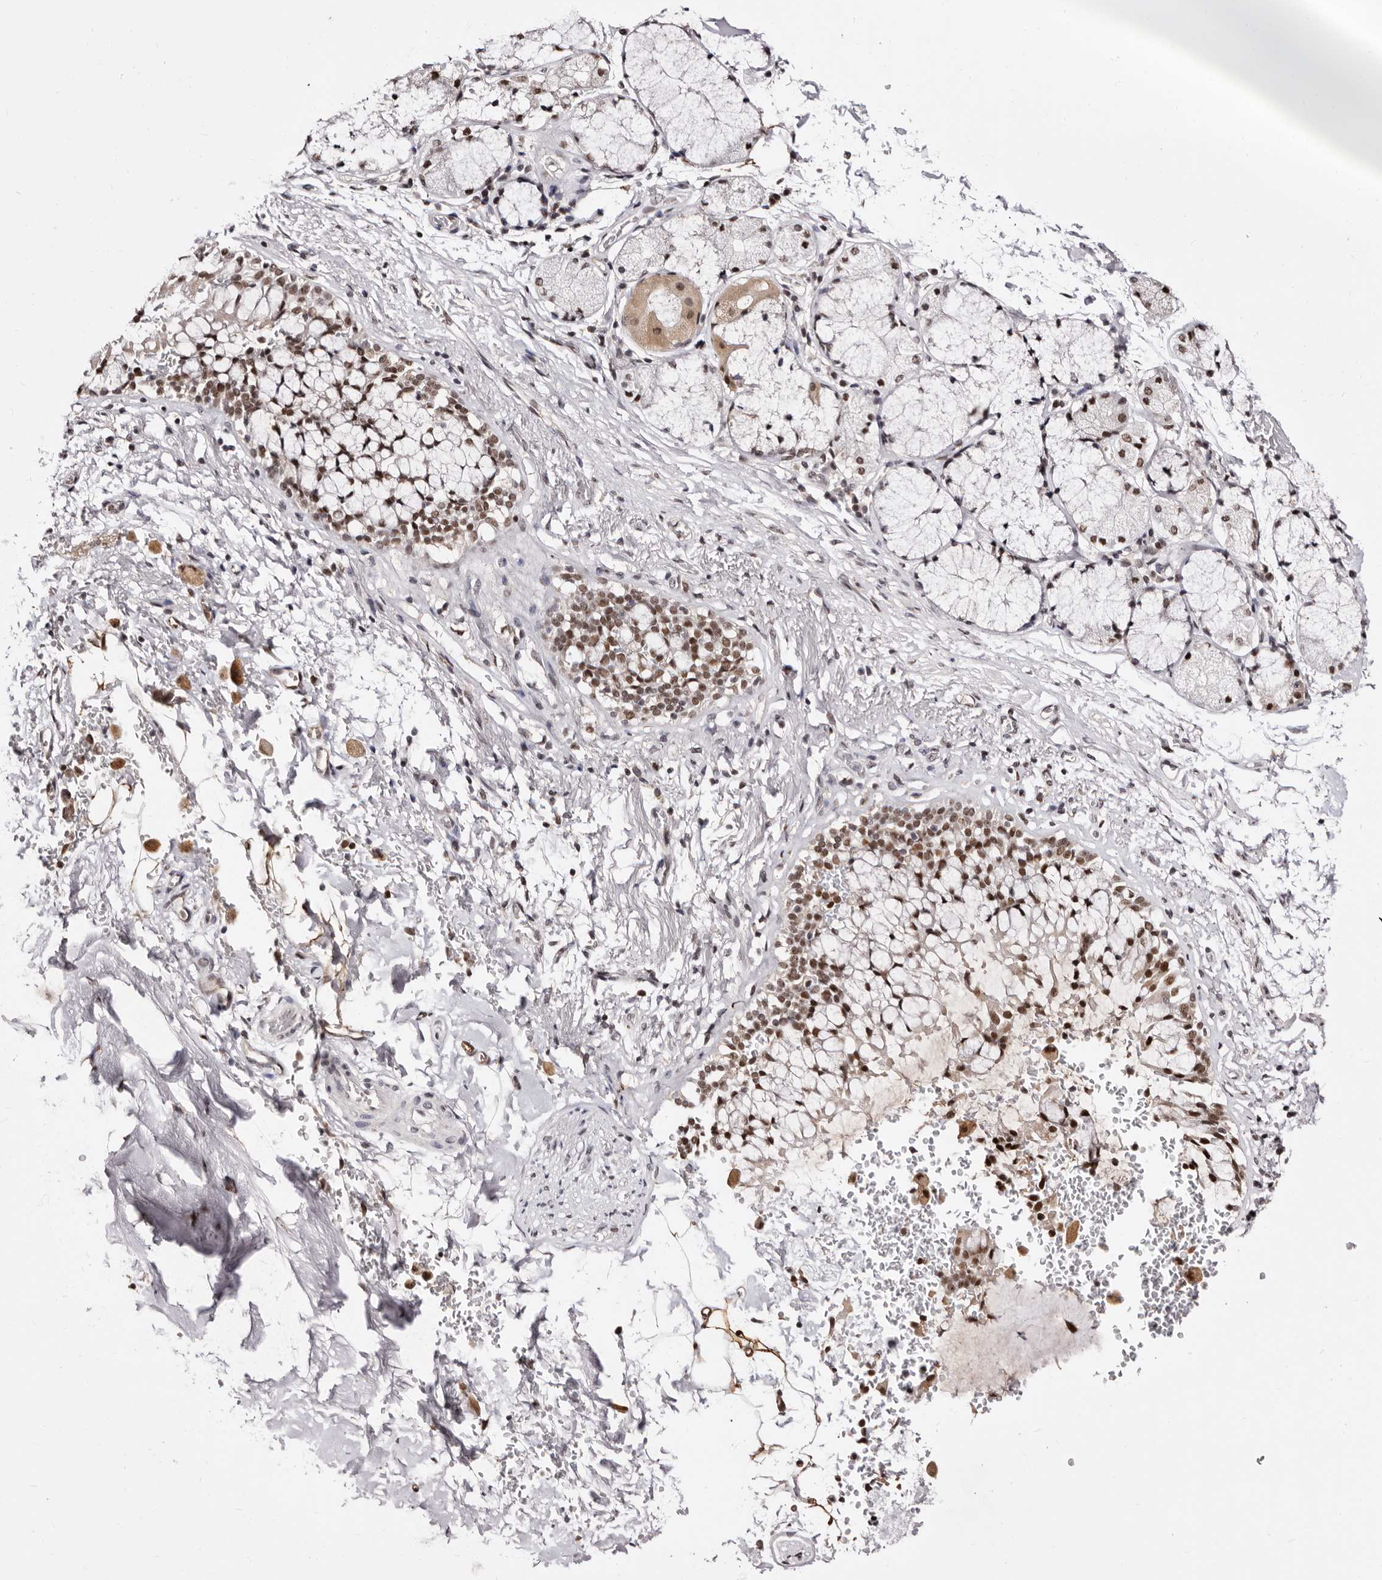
{"staining": {"intensity": "moderate", "quantity": ">75%", "location": "nuclear"}, "tissue": "bronchus", "cell_type": "Respiratory epithelial cells", "image_type": "normal", "snomed": [{"axis": "morphology", "description": "Normal tissue, NOS"}, {"axis": "morphology", "description": "Inflammation, NOS"}, {"axis": "topography", "description": "Cartilage tissue"}, {"axis": "topography", "description": "Bronchus"}, {"axis": "topography", "description": "Lung"}], "caption": "Immunohistochemical staining of normal bronchus demonstrates medium levels of moderate nuclear staining in approximately >75% of respiratory epithelial cells. (IHC, brightfield microscopy, high magnification).", "gene": "ANAPC11", "patient": {"sex": "female", "age": 64}}